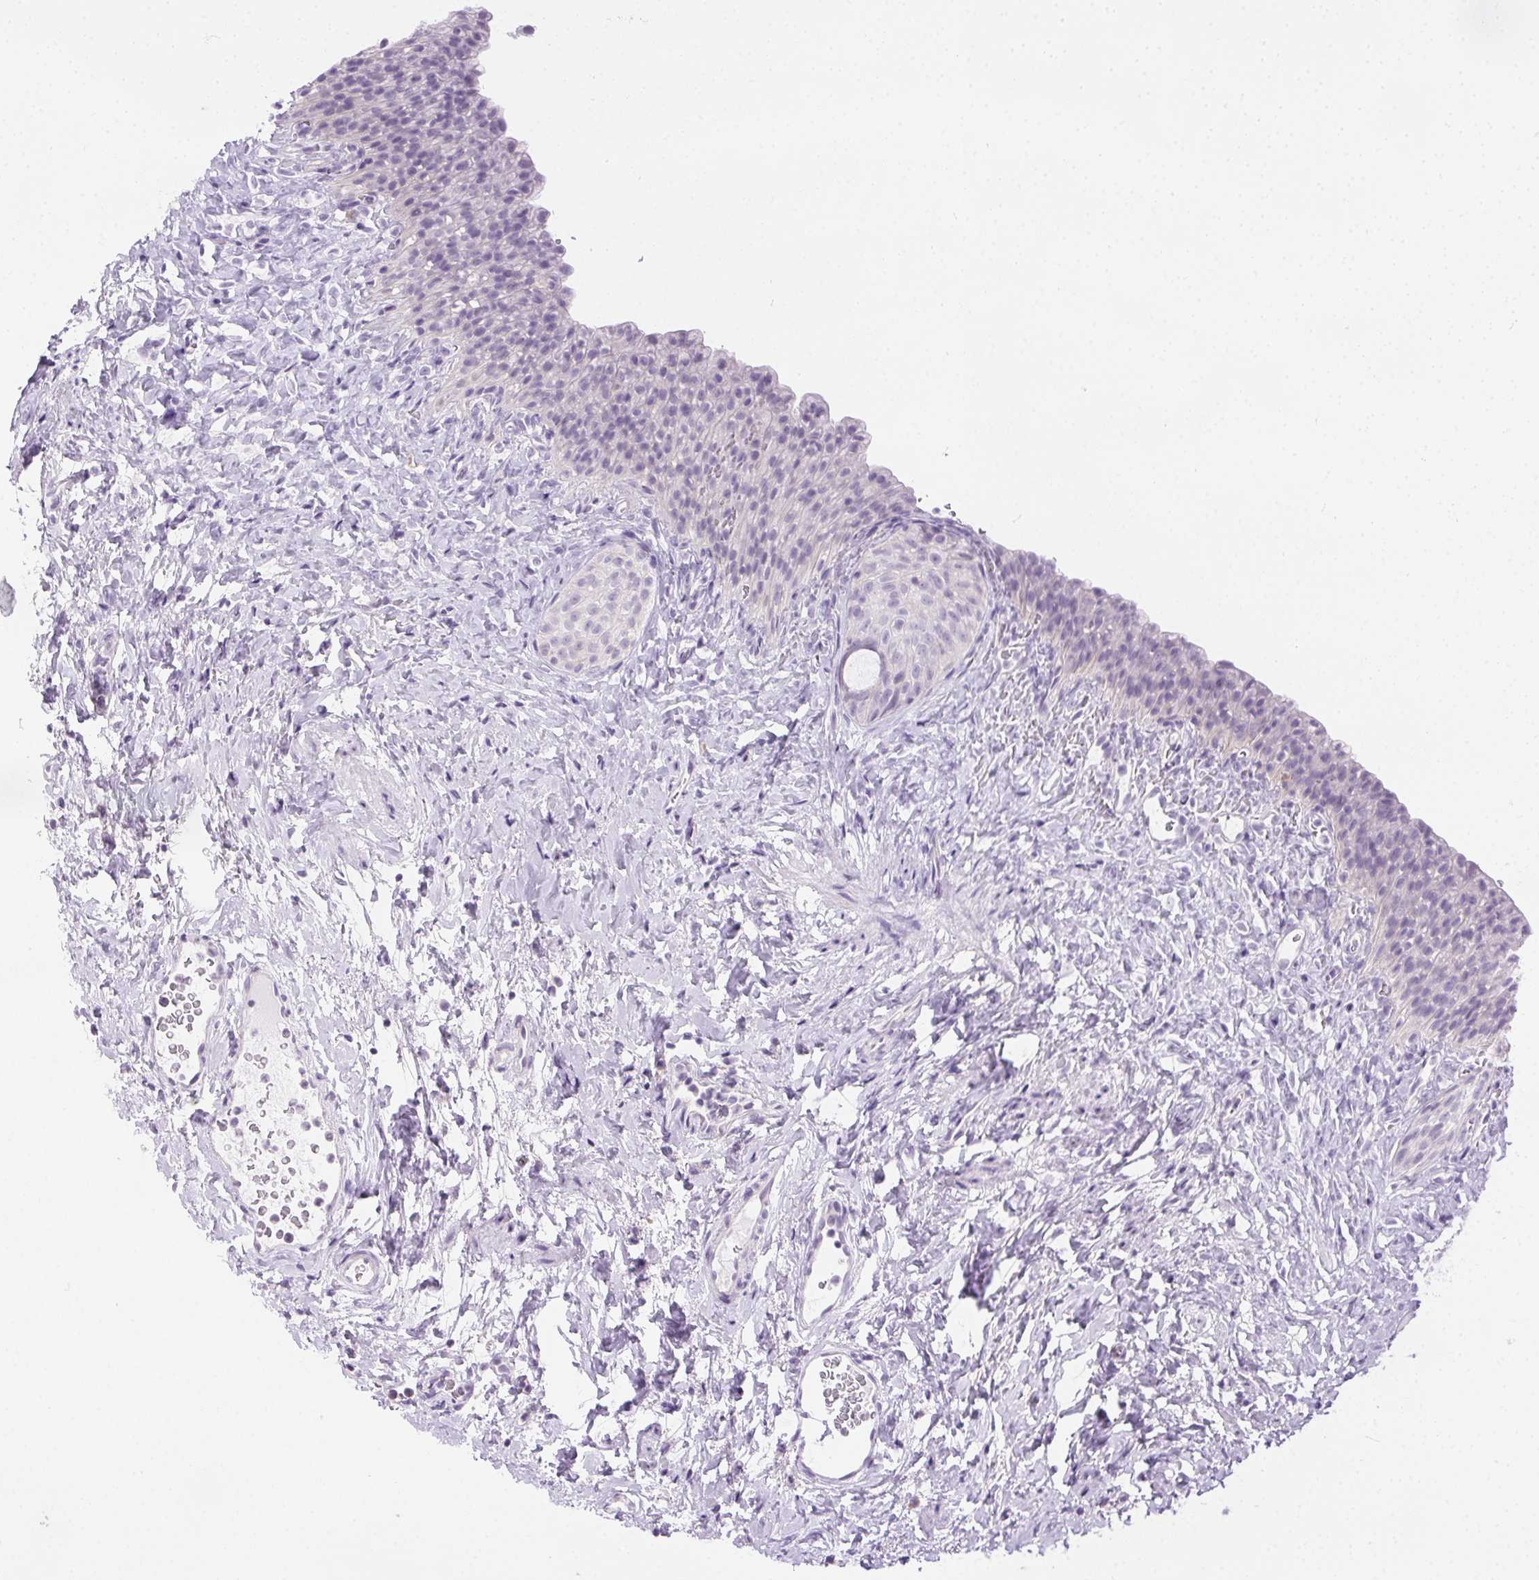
{"staining": {"intensity": "negative", "quantity": "none", "location": "none"}, "tissue": "urinary bladder", "cell_type": "Urothelial cells", "image_type": "normal", "snomed": [{"axis": "morphology", "description": "Normal tissue, NOS"}, {"axis": "topography", "description": "Urinary bladder"}, {"axis": "topography", "description": "Prostate"}], "caption": "Urinary bladder stained for a protein using immunohistochemistry displays no staining urothelial cells.", "gene": "C20orf85", "patient": {"sex": "male", "age": 76}}